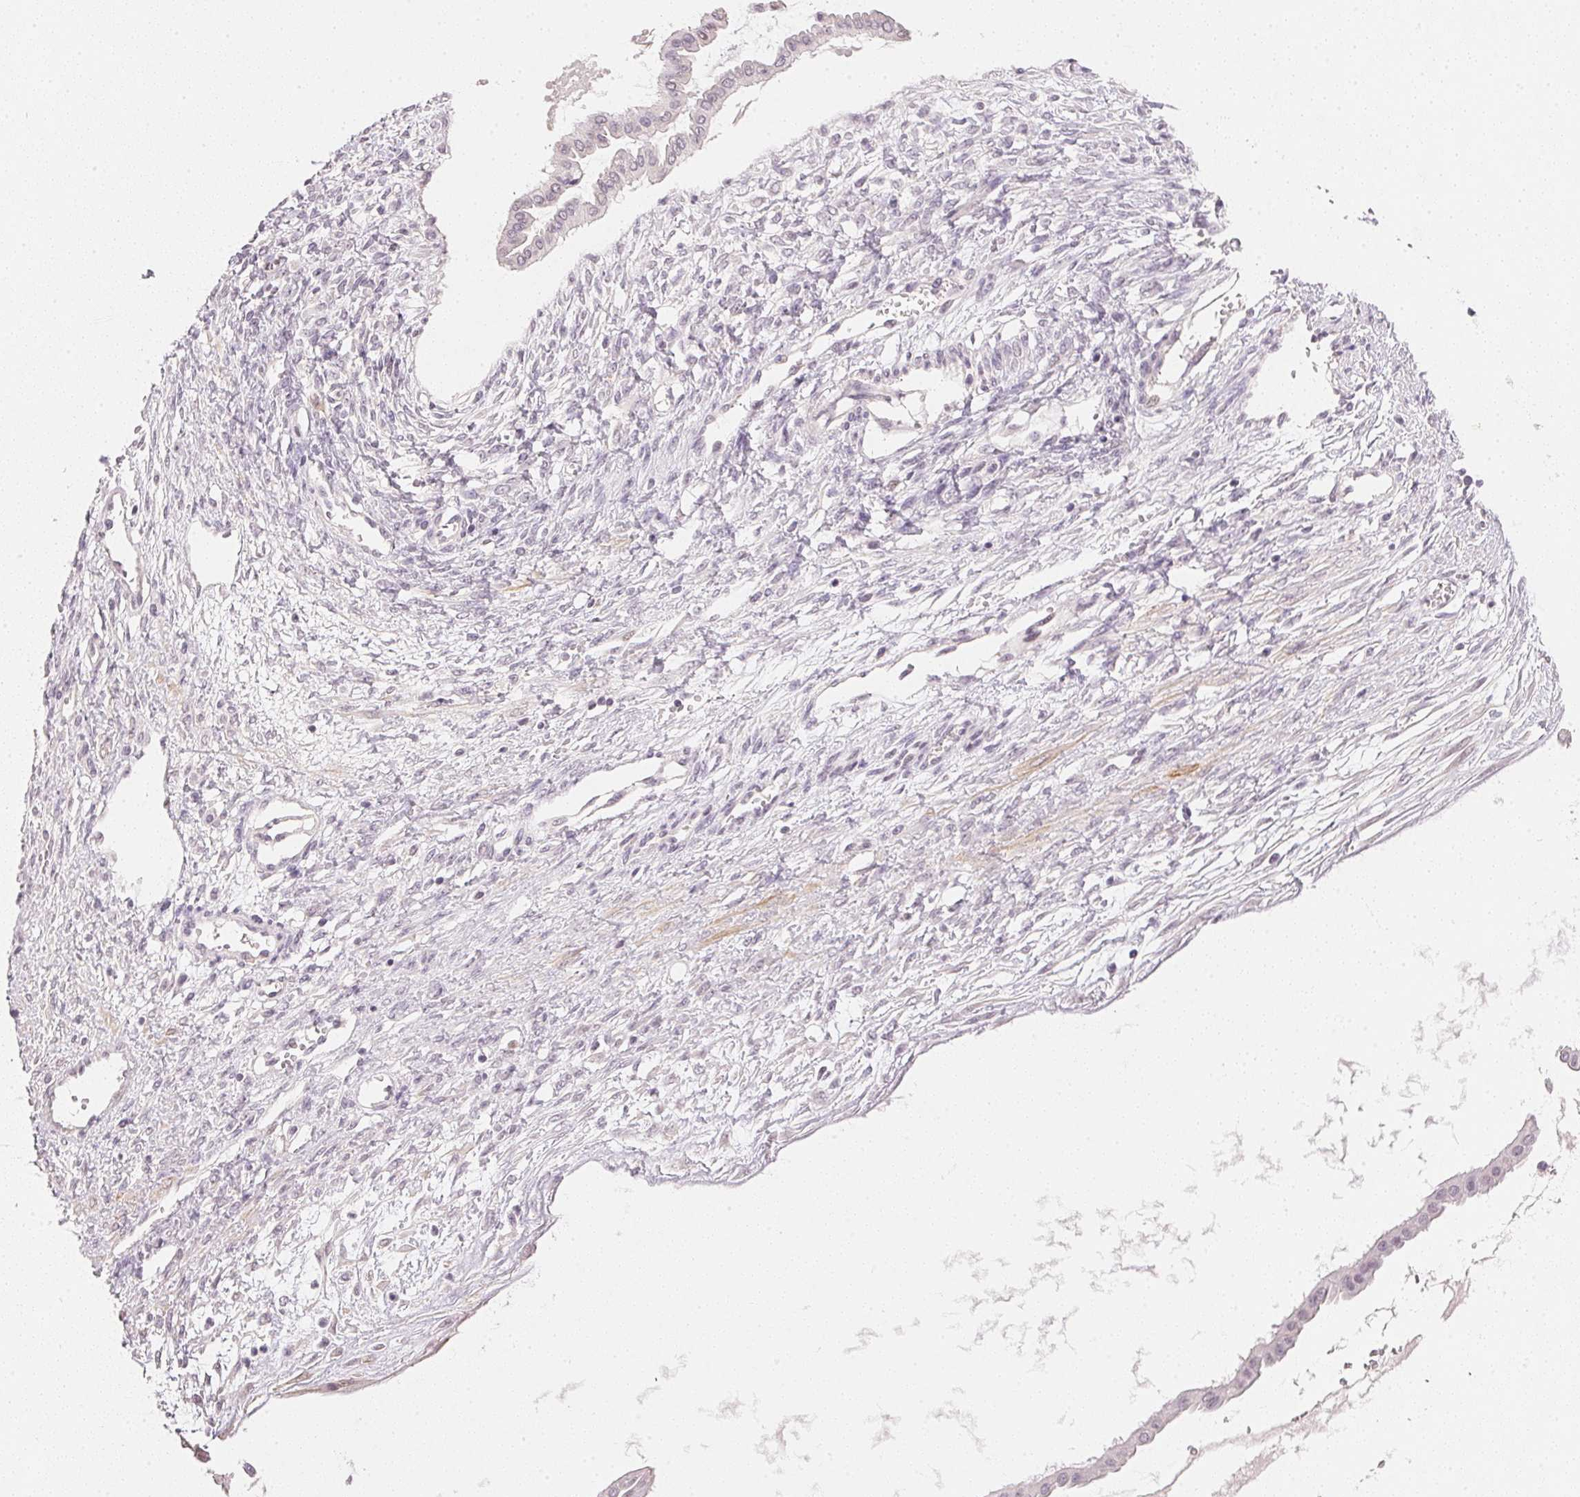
{"staining": {"intensity": "negative", "quantity": "none", "location": "none"}, "tissue": "ovarian cancer", "cell_type": "Tumor cells", "image_type": "cancer", "snomed": [{"axis": "morphology", "description": "Cystadenocarcinoma, mucinous, NOS"}, {"axis": "topography", "description": "Ovary"}], "caption": "This is a histopathology image of immunohistochemistry staining of ovarian cancer, which shows no staining in tumor cells. The staining was performed using DAB to visualize the protein expression in brown, while the nuclei were stained in blue with hematoxylin (Magnification: 20x).", "gene": "SMTN", "patient": {"sex": "female", "age": 73}}